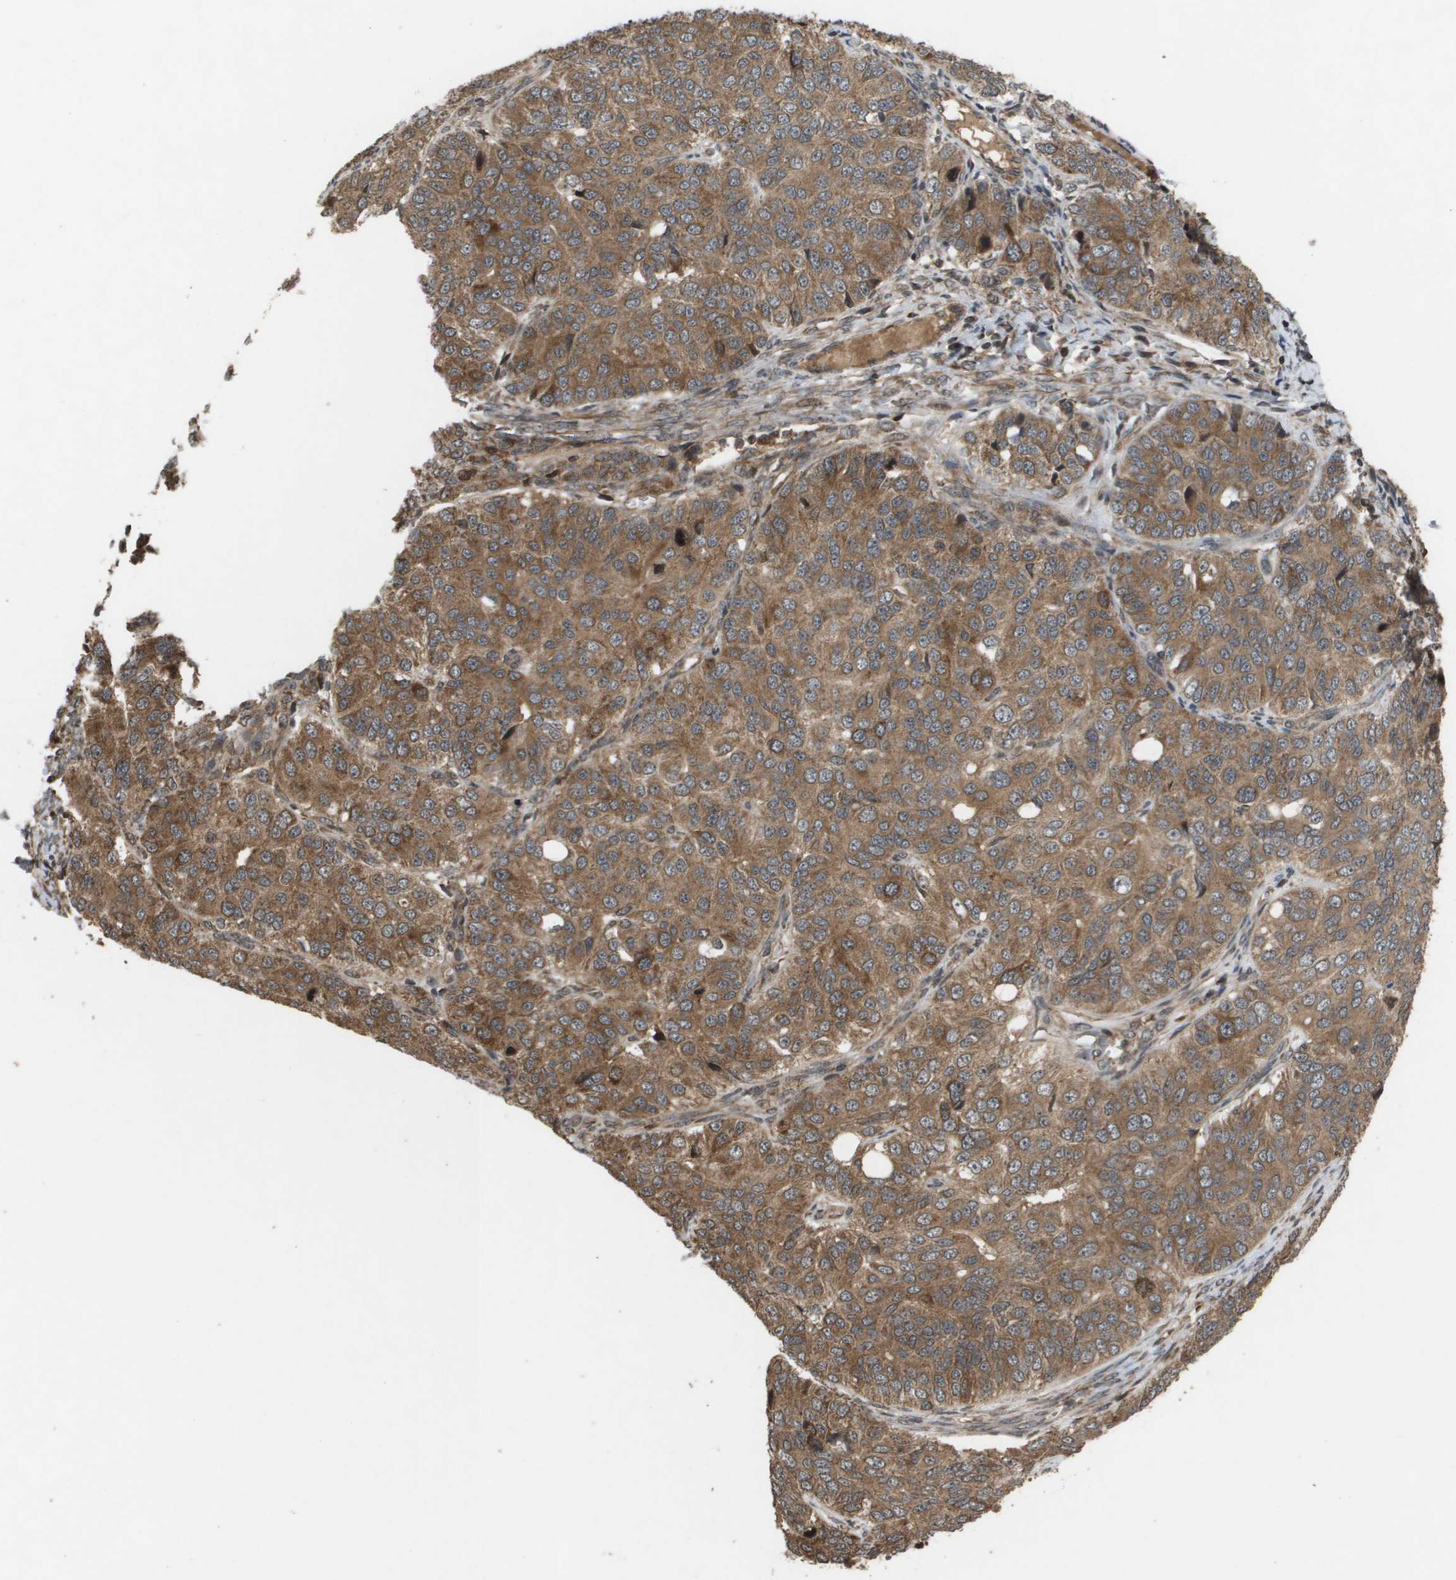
{"staining": {"intensity": "moderate", "quantity": ">75%", "location": "cytoplasmic/membranous"}, "tissue": "ovarian cancer", "cell_type": "Tumor cells", "image_type": "cancer", "snomed": [{"axis": "morphology", "description": "Carcinoma, endometroid"}, {"axis": "topography", "description": "Ovary"}], "caption": "IHC (DAB (3,3'-diaminobenzidine)) staining of human ovarian cancer displays moderate cytoplasmic/membranous protein staining in about >75% of tumor cells.", "gene": "KIF11", "patient": {"sex": "female", "age": 51}}